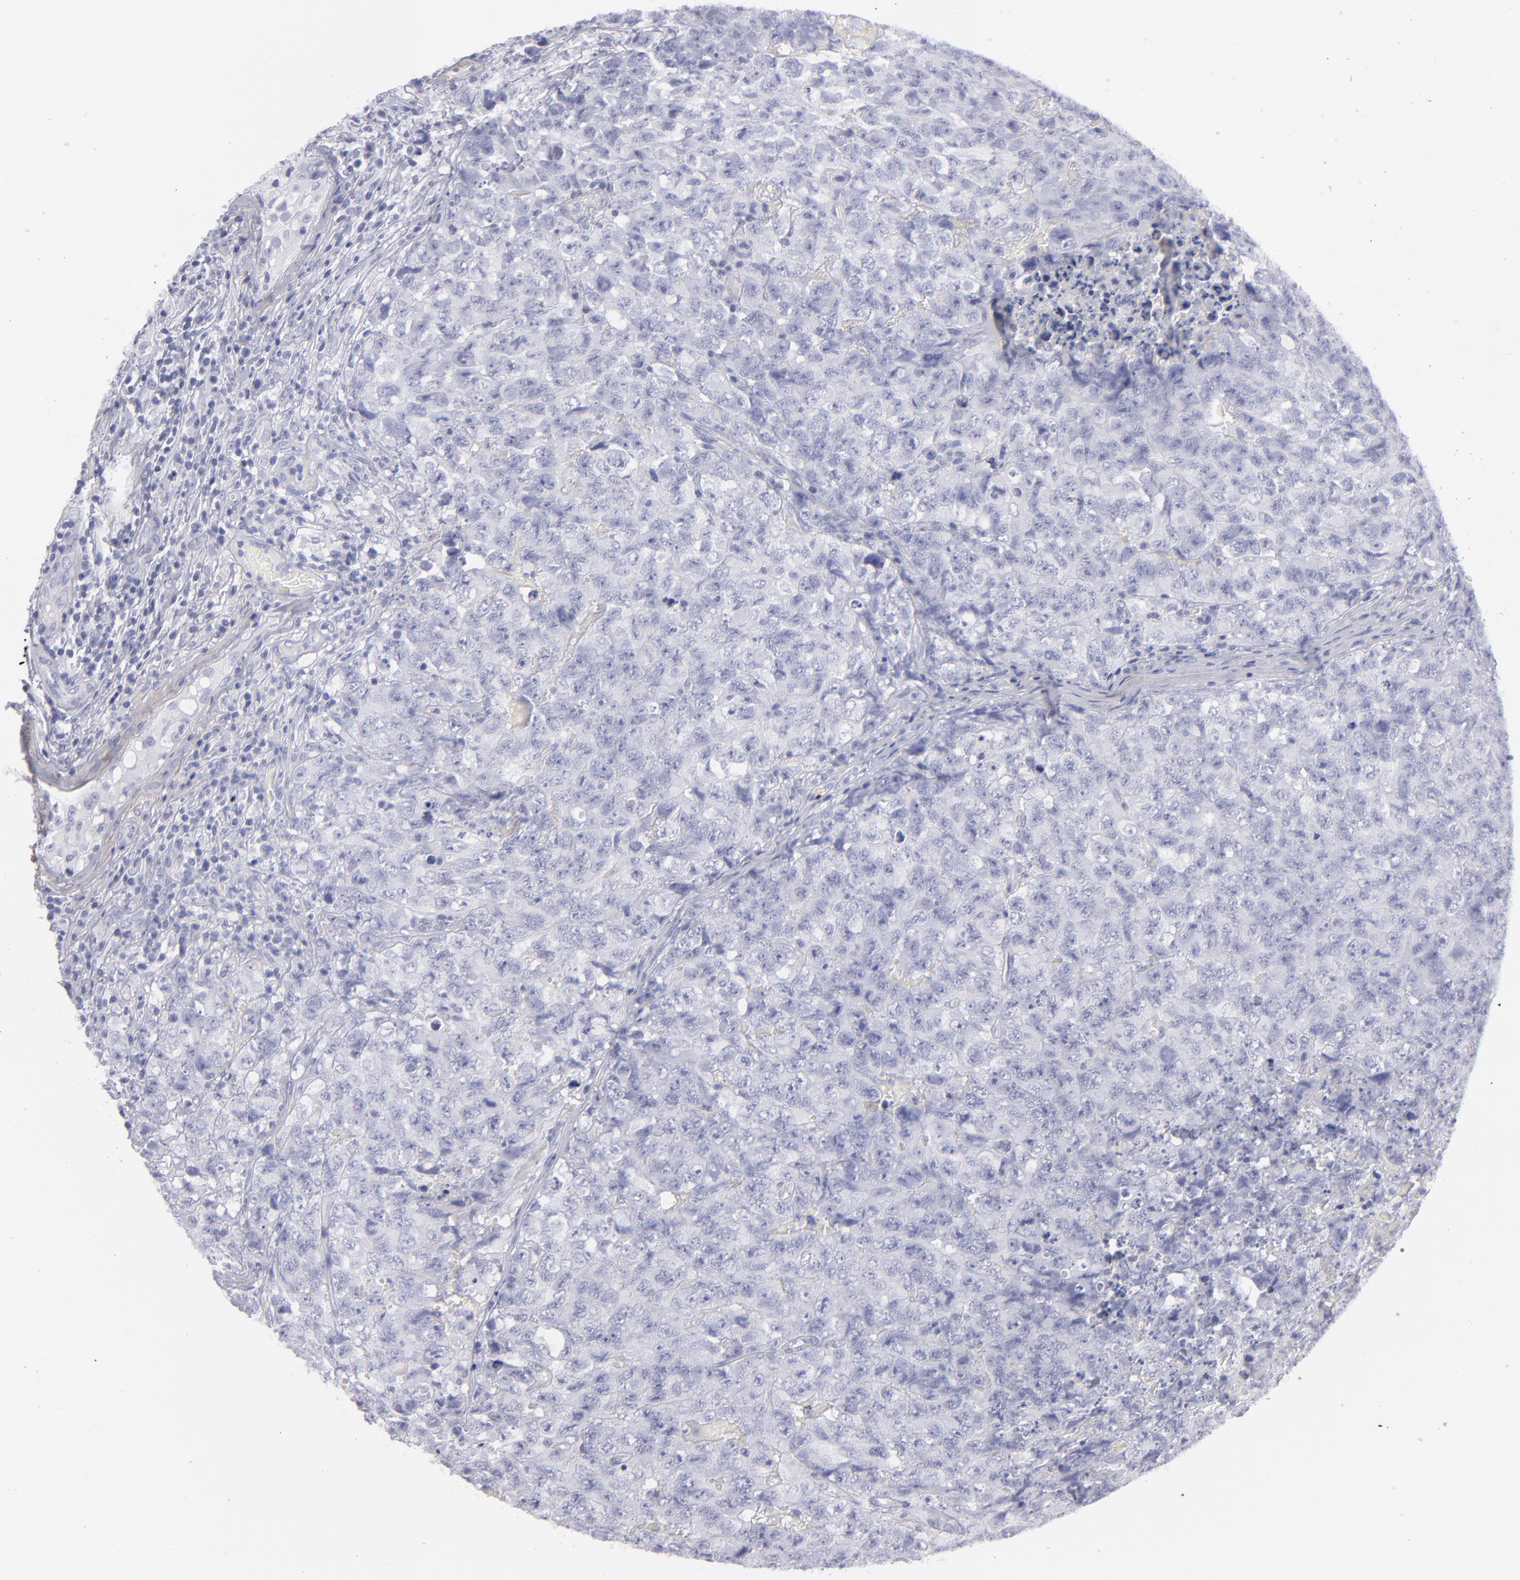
{"staining": {"intensity": "negative", "quantity": "none", "location": "none"}, "tissue": "testis cancer", "cell_type": "Tumor cells", "image_type": "cancer", "snomed": [{"axis": "morphology", "description": "Carcinoma, Embryonal, NOS"}, {"axis": "topography", "description": "Testis"}], "caption": "Immunohistochemistry (IHC) image of human testis cancer stained for a protein (brown), which displays no staining in tumor cells.", "gene": "MYH11", "patient": {"sex": "male", "age": 31}}